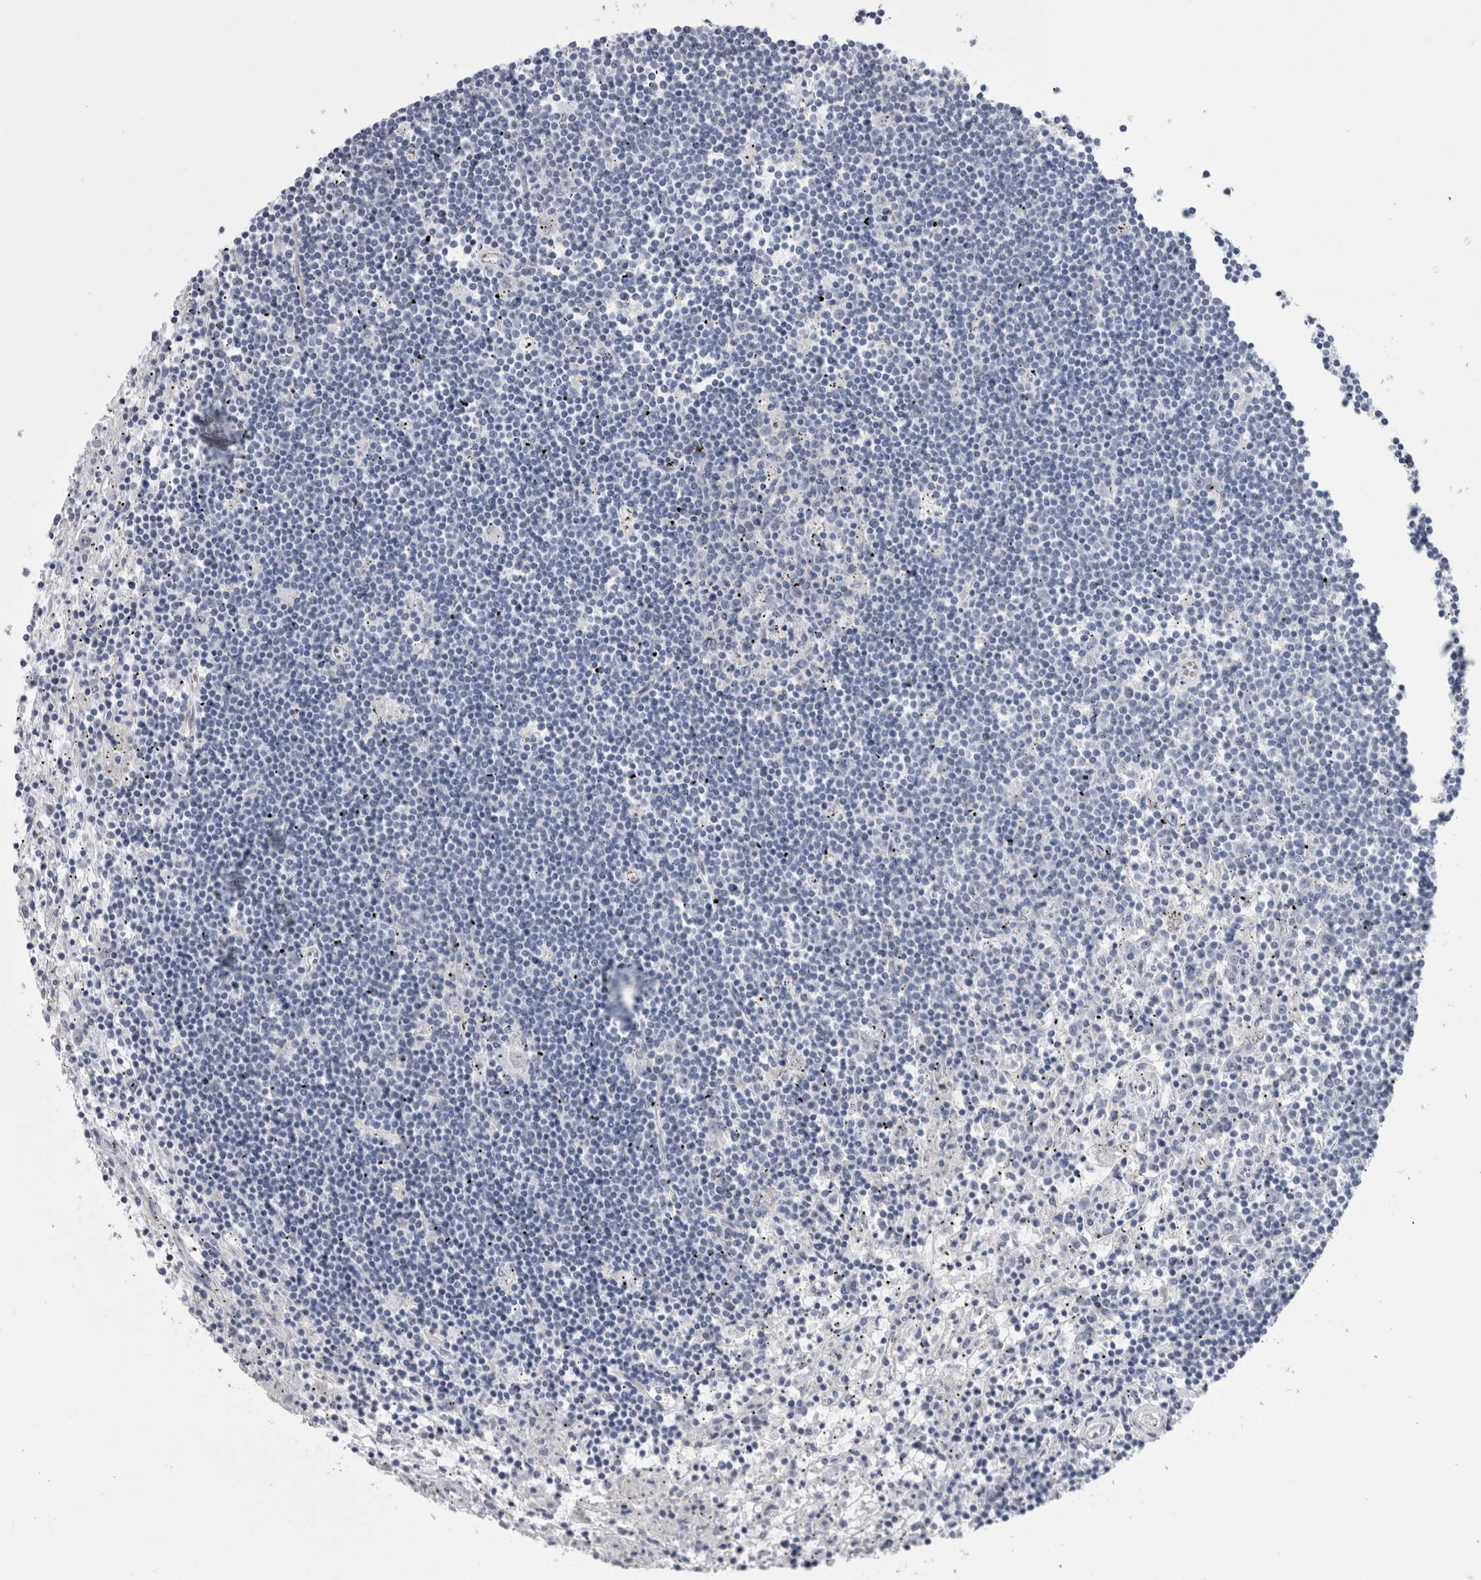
{"staining": {"intensity": "negative", "quantity": "none", "location": "none"}, "tissue": "lymphoma", "cell_type": "Tumor cells", "image_type": "cancer", "snomed": [{"axis": "morphology", "description": "Malignant lymphoma, non-Hodgkin's type, Low grade"}, {"axis": "topography", "description": "Spleen"}], "caption": "Tumor cells show no significant expression in low-grade malignant lymphoma, non-Hodgkin's type.", "gene": "ACOT7", "patient": {"sex": "male", "age": 76}}